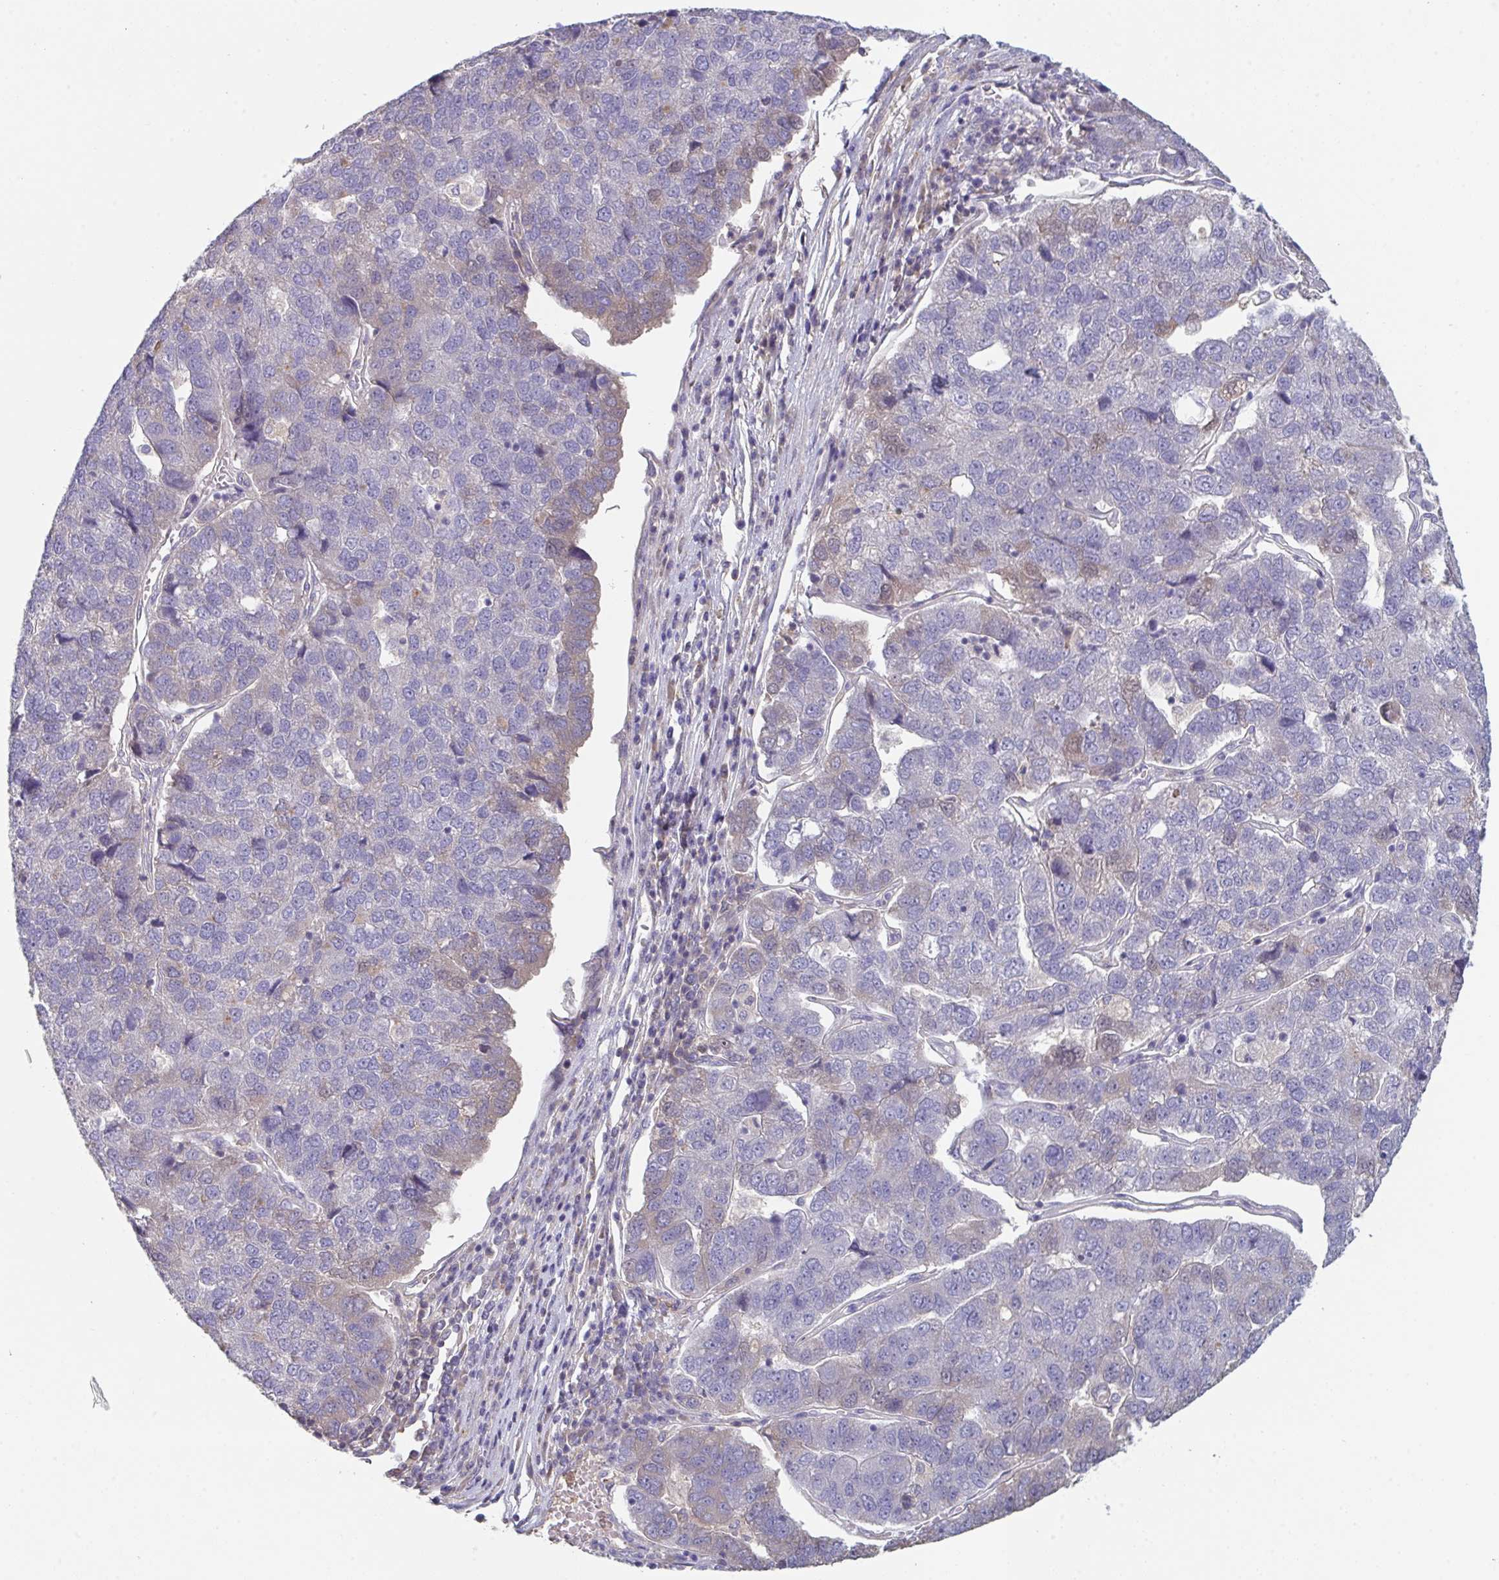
{"staining": {"intensity": "weak", "quantity": "<25%", "location": "cytoplasmic/membranous"}, "tissue": "pancreatic cancer", "cell_type": "Tumor cells", "image_type": "cancer", "snomed": [{"axis": "morphology", "description": "Adenocarcinoma, NOS"}, {"axis": "topography", "description": "Pancreas"}], "caption": "IHC of human pancreatic cancer (adenocarcinoma) displays no expression in tumor cells.", "gene": "HGFAC", "patient": {"sex": "female", "age": 61}}